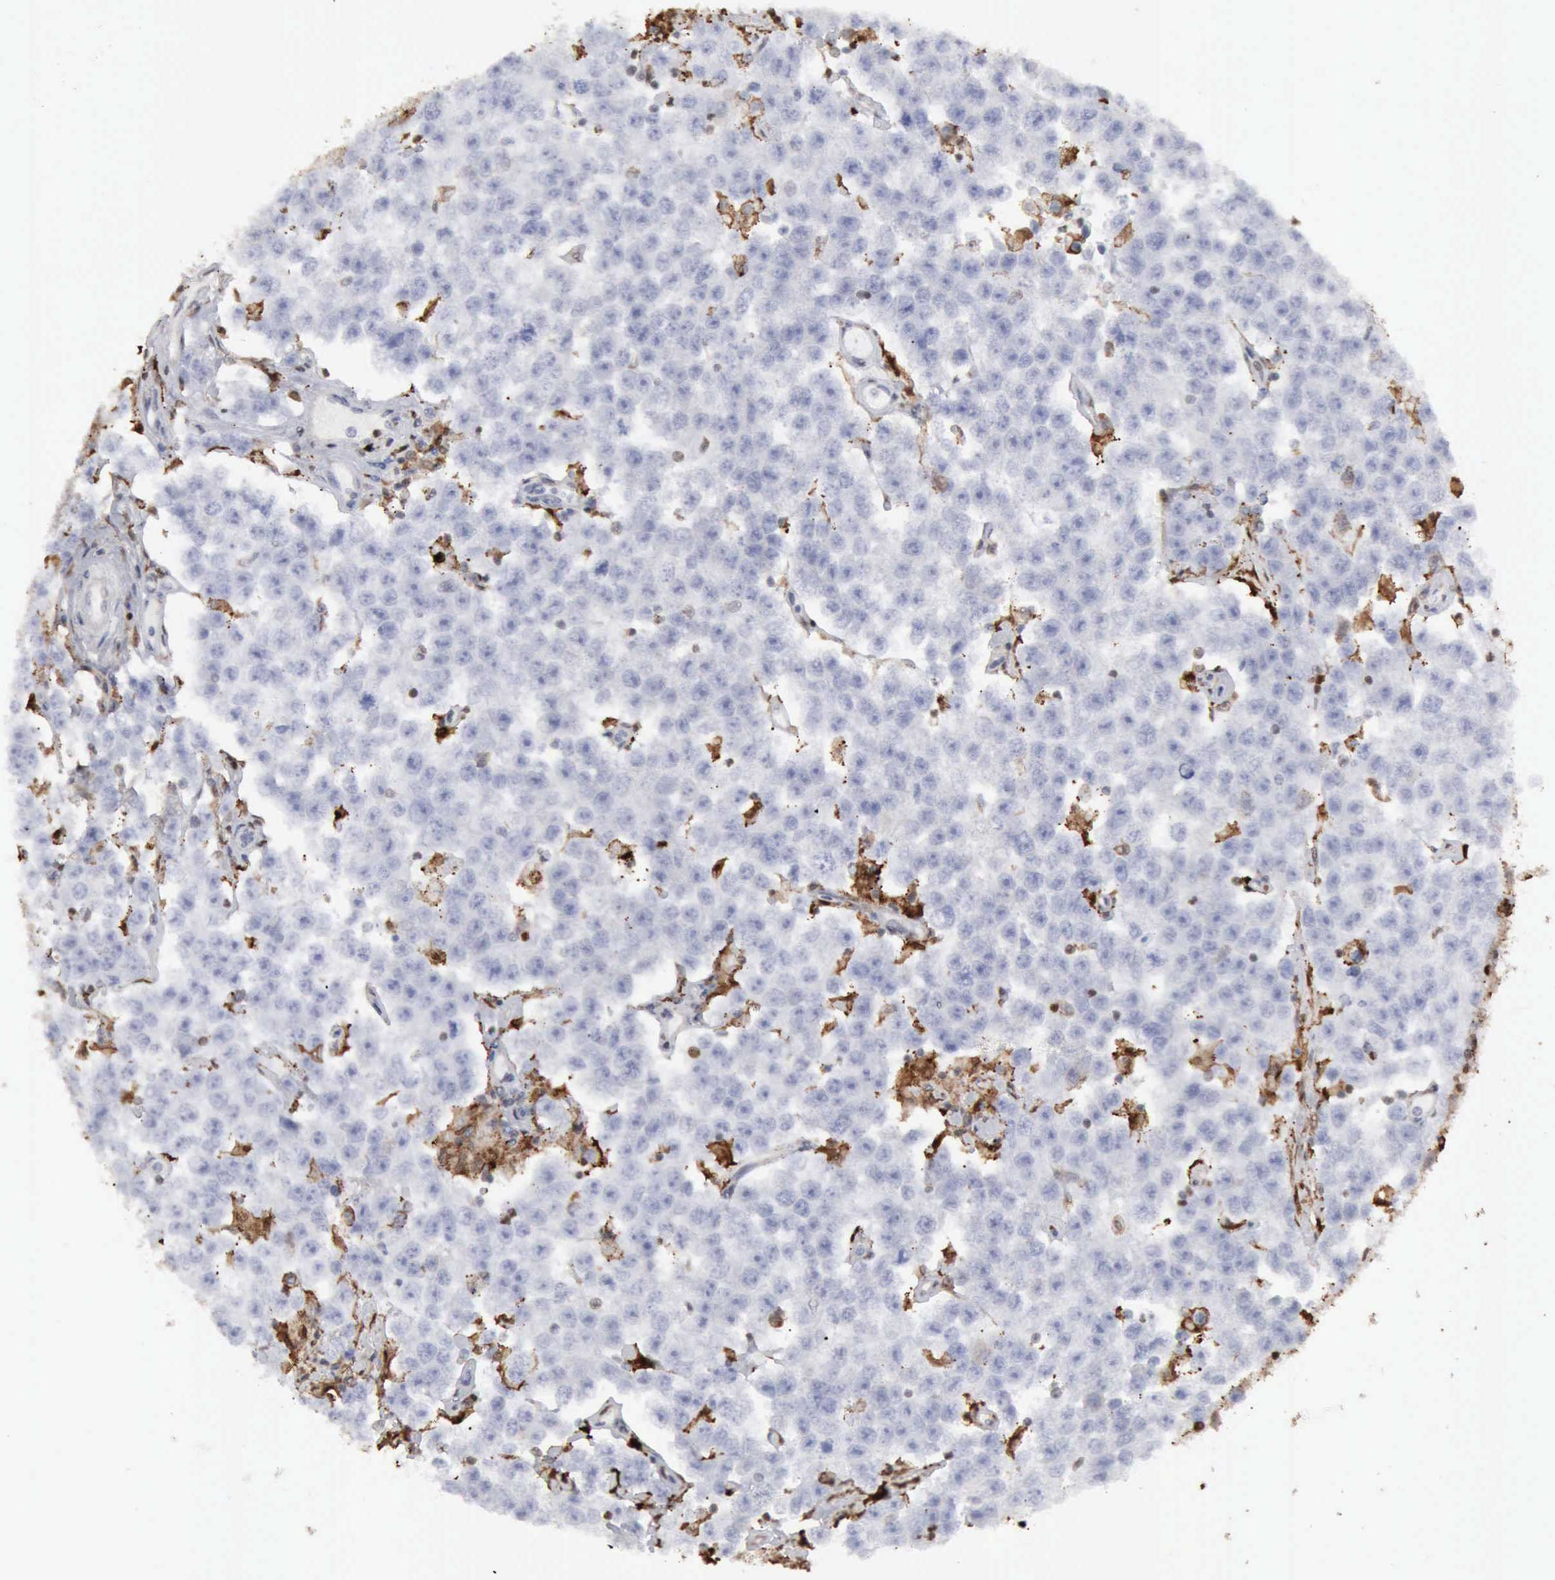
{"staining": {"intensity": "negative", "quantity": "none", "location": "none"}, "tissue": "testis cancer", "cell_type": "Tumor cells", "image_type": "cancer", "snomed": [{"axis": "morphology", "description": "Seminoma, NOS"}, {"axis": "topography", "description": "Testis"}], "caption": "DAB (3,3'-diaminobenzidine) immunohistochemical staining of testis cancer displays no significant positivity in tumor cells.", "gene": "STAT1", "patient": {"sex": "male", "age": 52}}